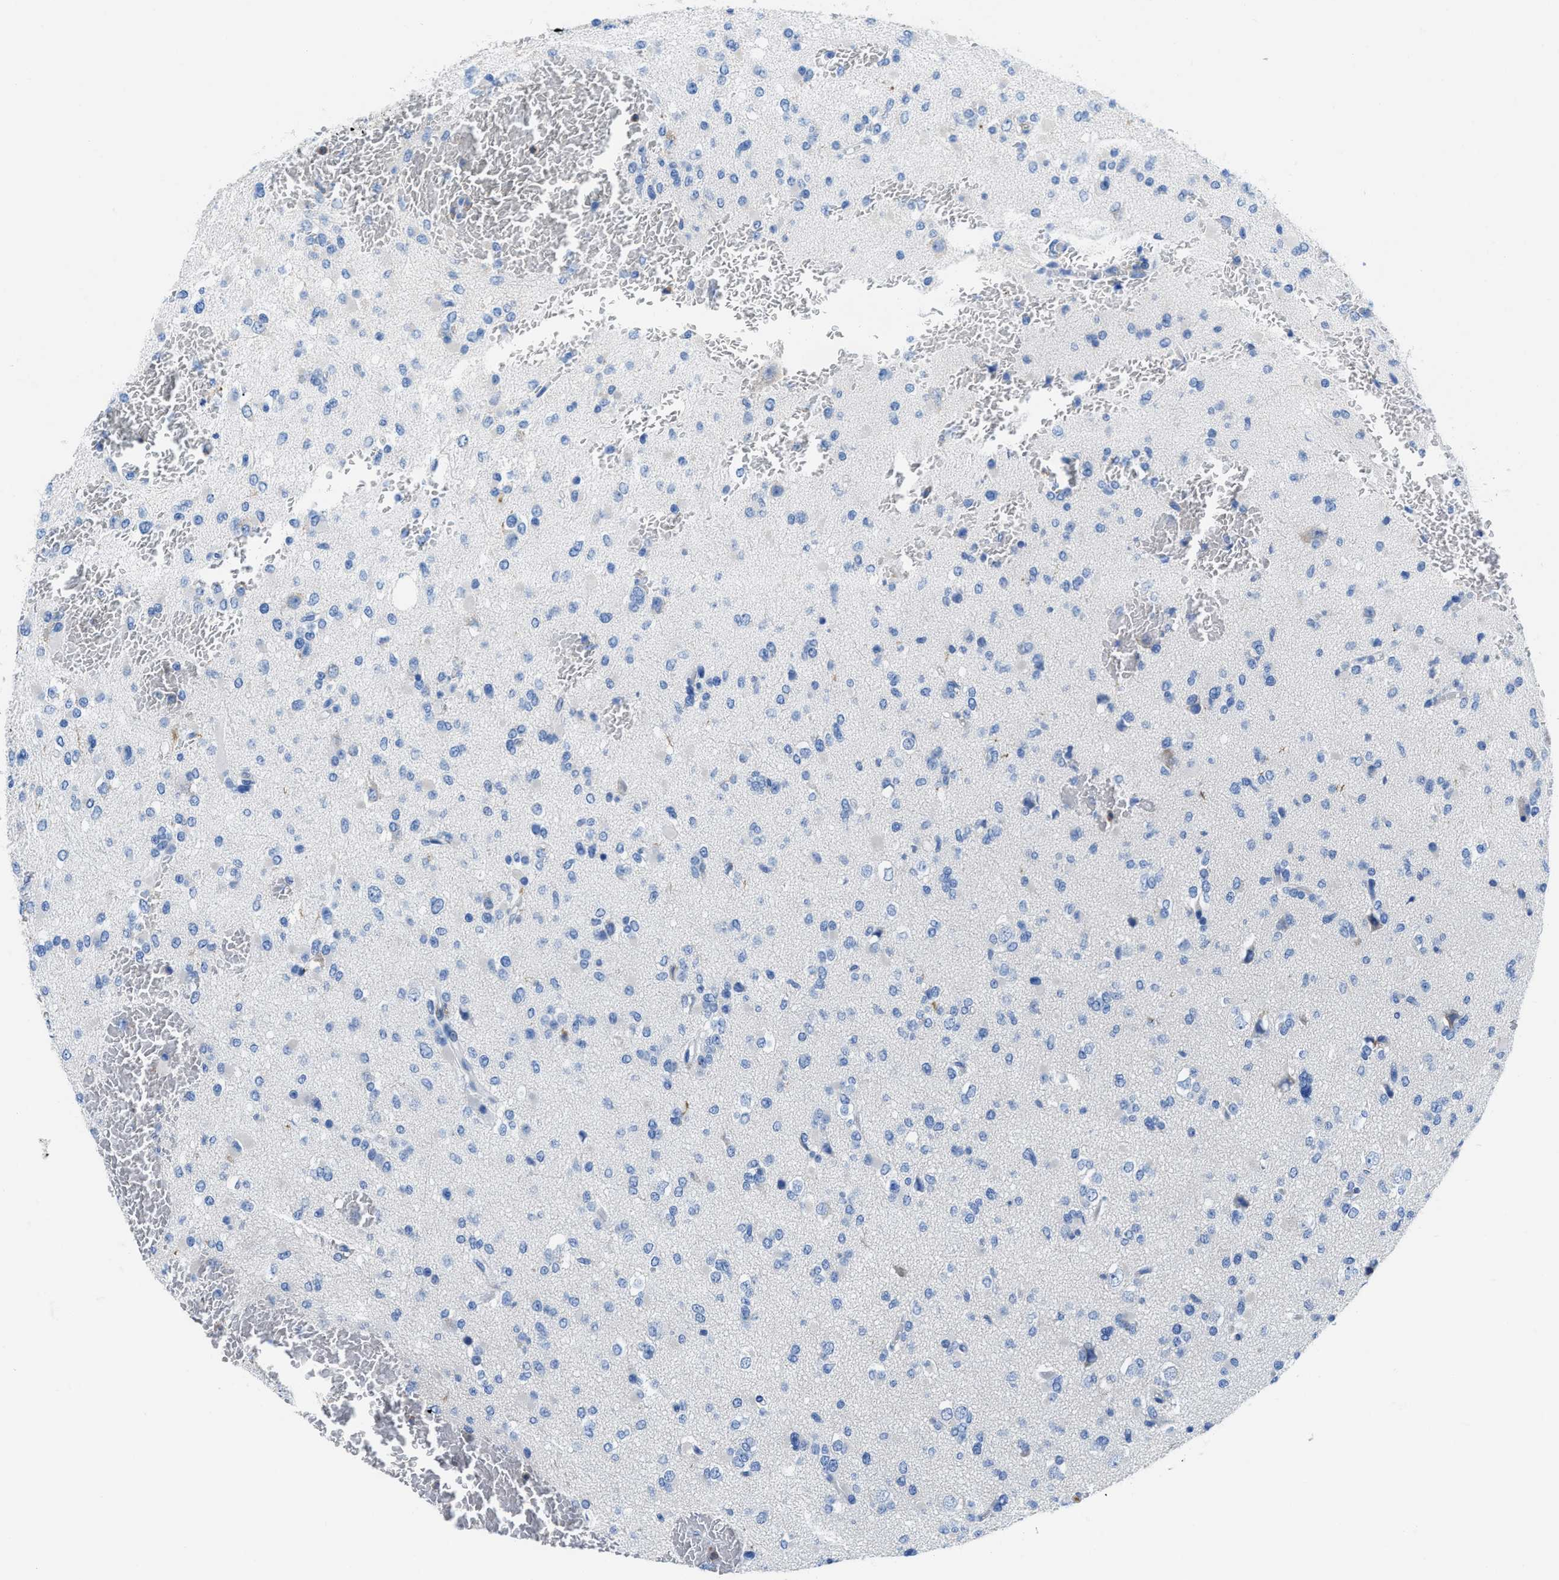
{"staining": {"intensity": "negative", "quantity": "none", "location": "none"}, "tissue": "glioma", "cell_type": "Tumor cells", "image_type": "cancer", "snomed": [{"axis": "morphology", "description": "Glioma, malignant, Low grade"}, {"axis": "topography", "description": "Brain"}], "caption": "Tumor cells are negative for brown protein staining in glioma.", "gene": "NEB", "patient": {"sex": "female", "age": 22}}